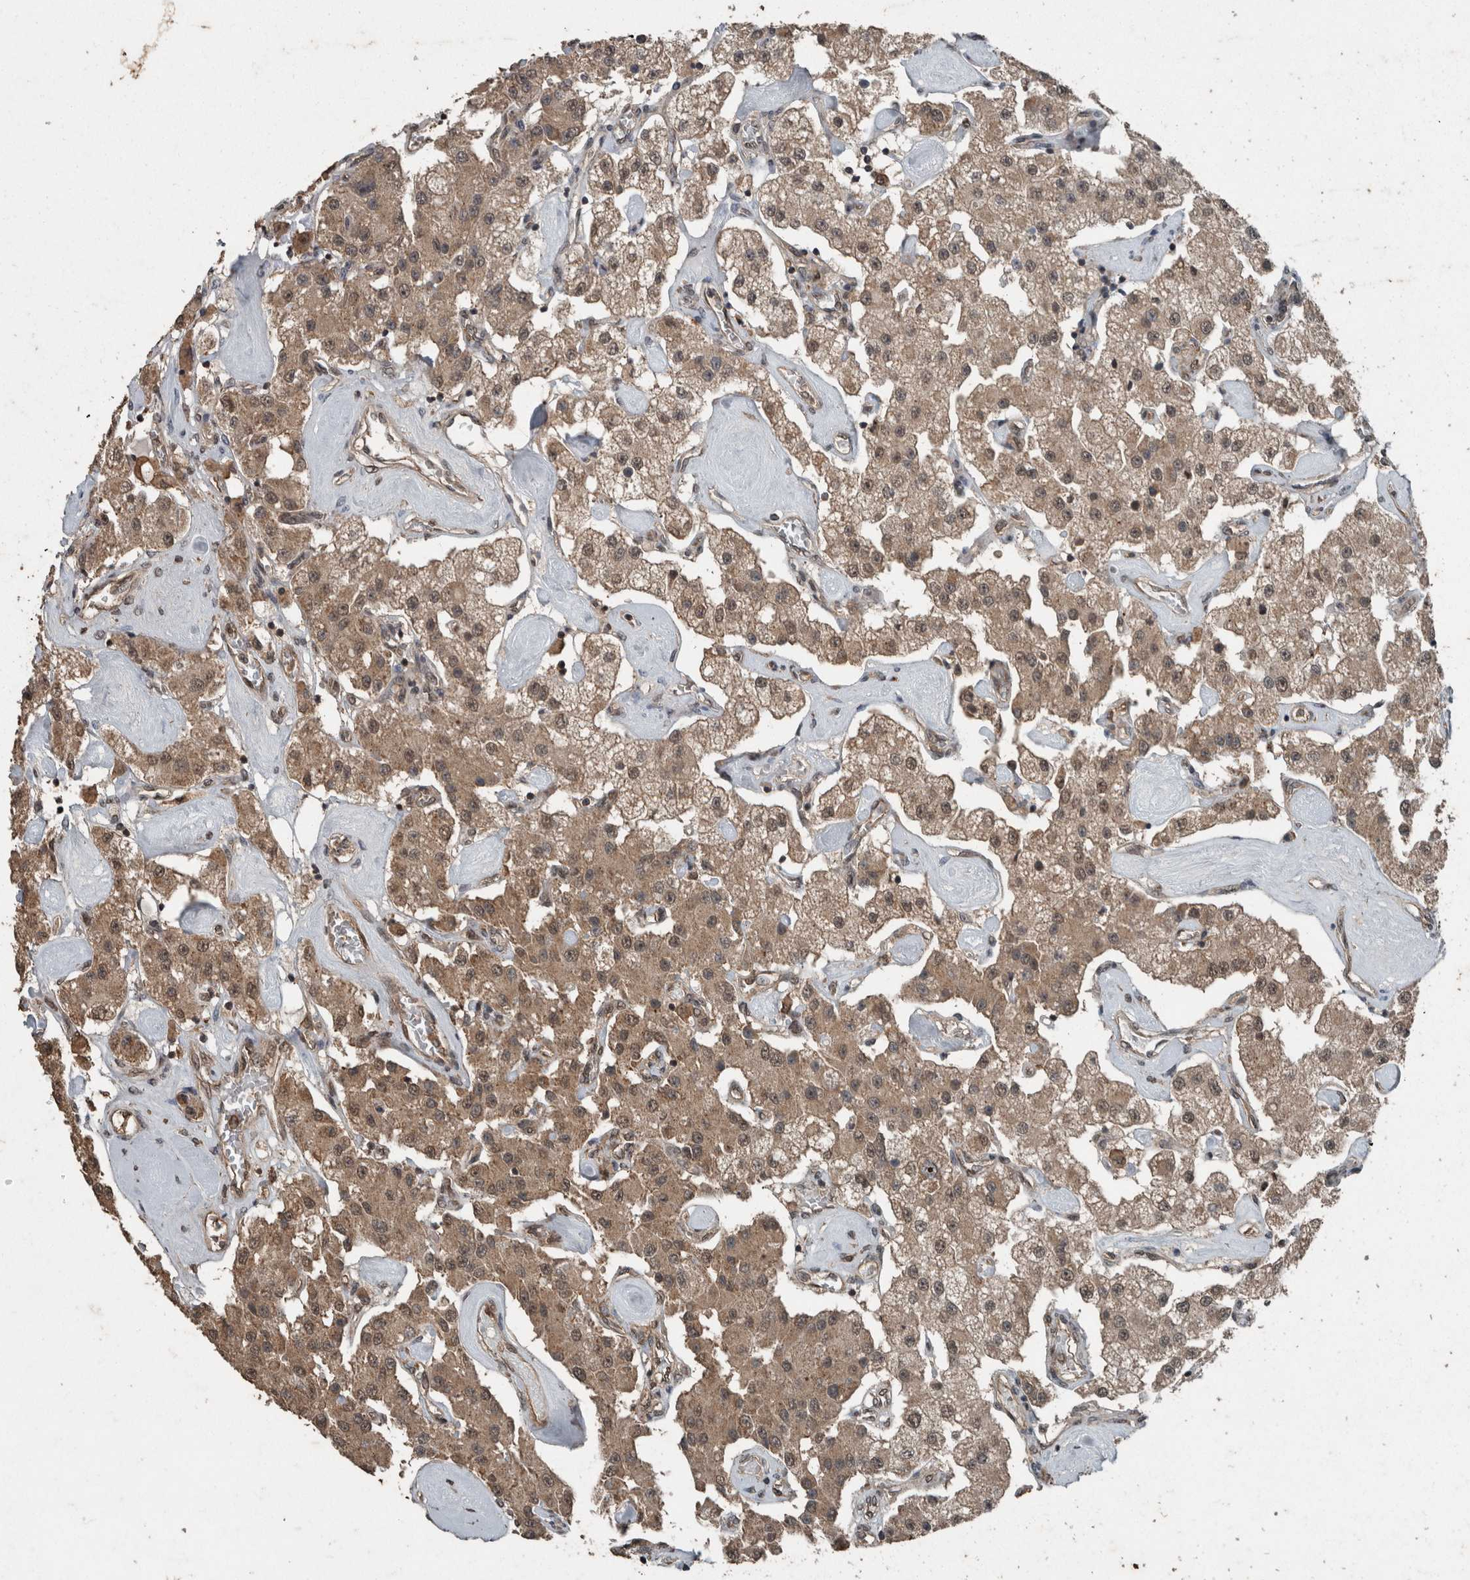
{"staining": {"intensity": "weak", "quantity": ">75%", "location": "cytoplasmic/membranous"}, "tissue": "carcinoid", "cell_type": "Tumor cells", "image_type": "cancer", "snomed": [{"axis": "morphology", "description": "Carcinoid, malignant, NOS"}, {"axis": "topography", "description": "Pancreas"}], "caption": "This is an image of IHC staining of carcinoid, which shows weak staining in the cytoplasmic/membranous of tumor cells.", "gene": "MYO1E", "patient": {"sex": "male", "age": 41}}